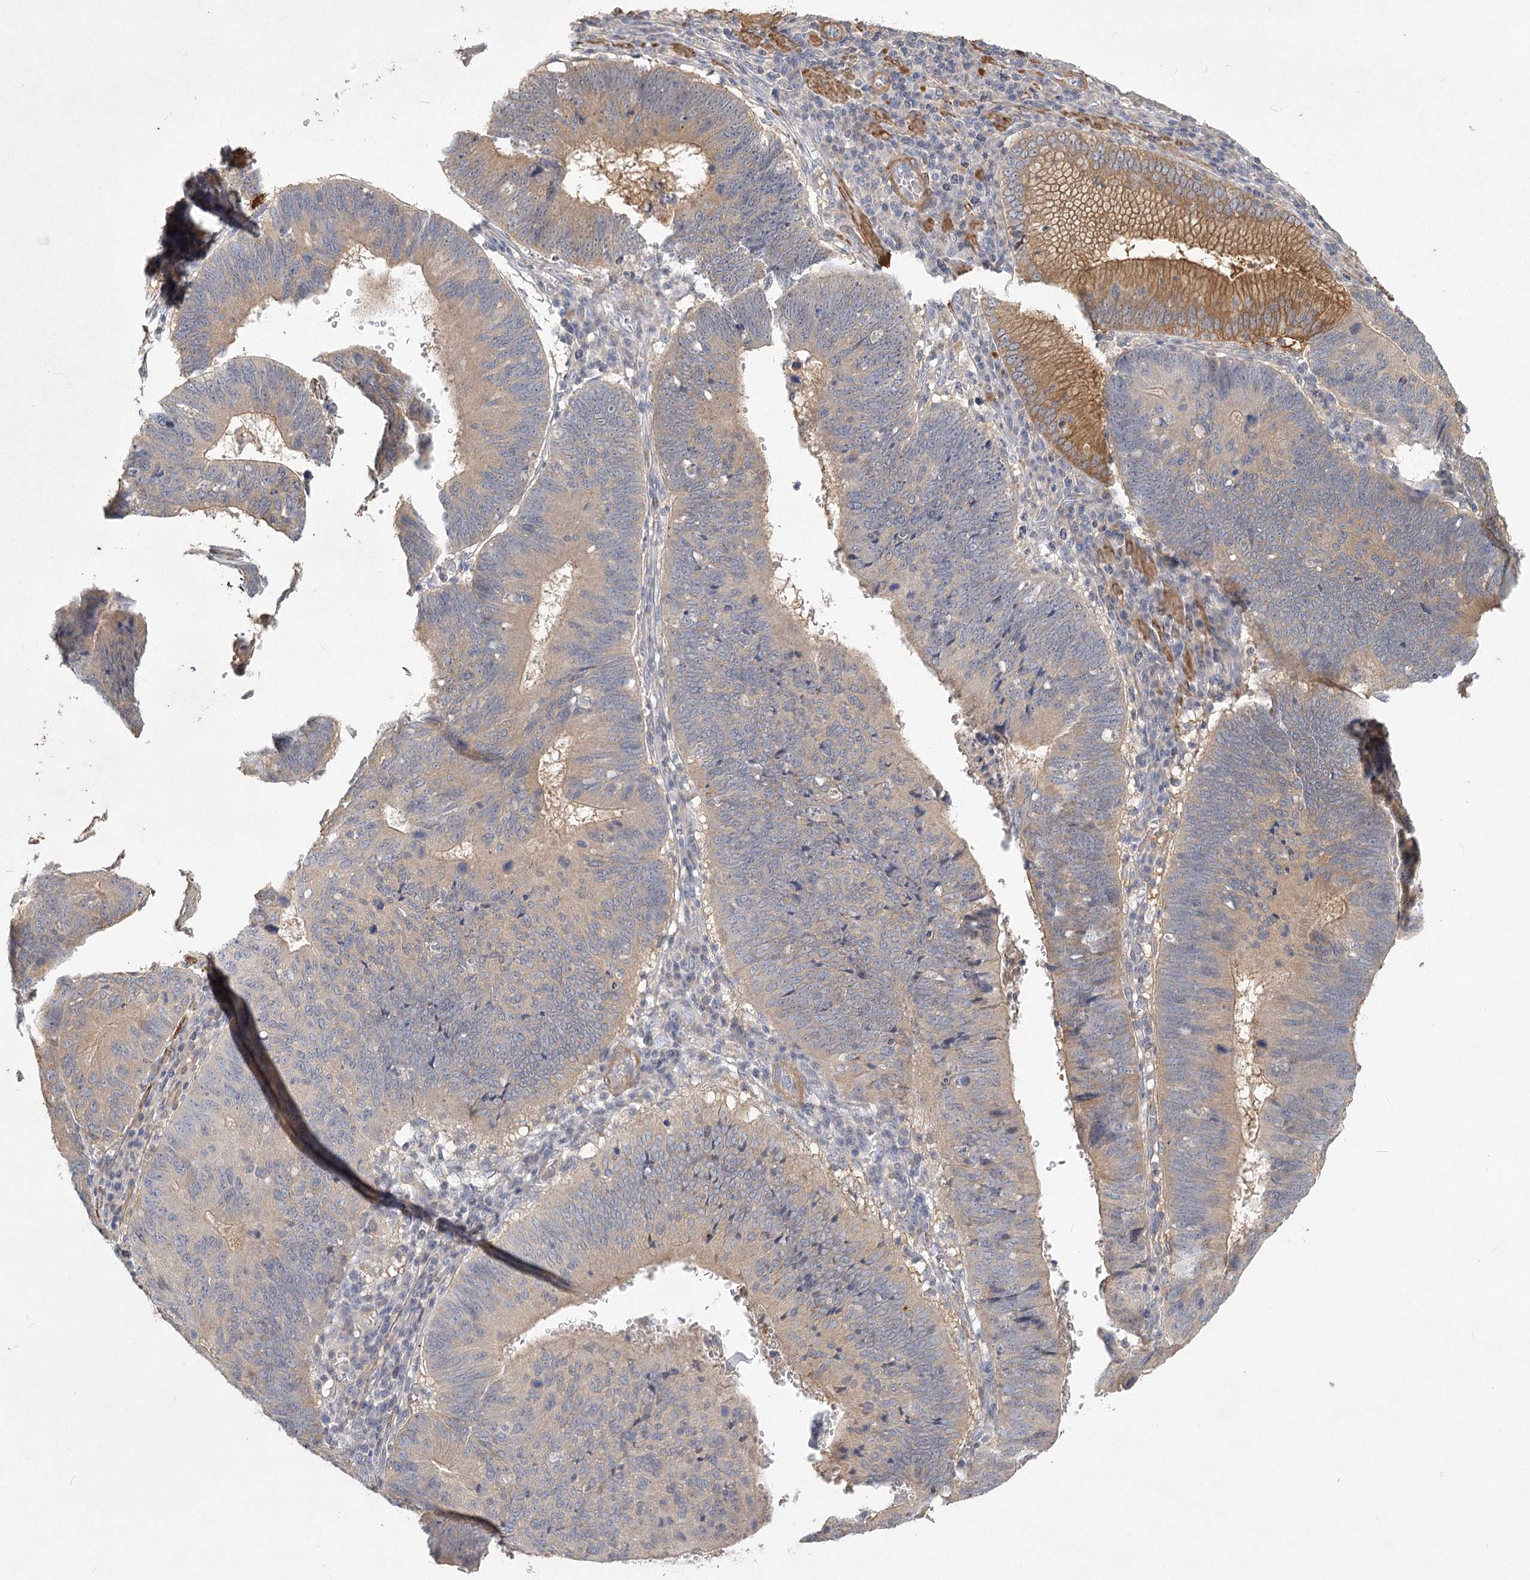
{"staining": {"intensity": "weak", "quantity": "<25%", "location": "cytoplasmic/membranous"}, "tissue": "stomach cancer", "cell_type": "Tumor cells", "image_type": "cancer", "snomed": [{"axis": "morphology", "description": "Adenocarcinoma, NOS"}, {"axis": "topography", "description": "Stomach"}], "caption": "An image of human stomach cancer is negative for staining in tumor cells. Nuclei are stained in blue.", "gene": "INPP4B", "patient": {"sex": "male", "age": 59}}